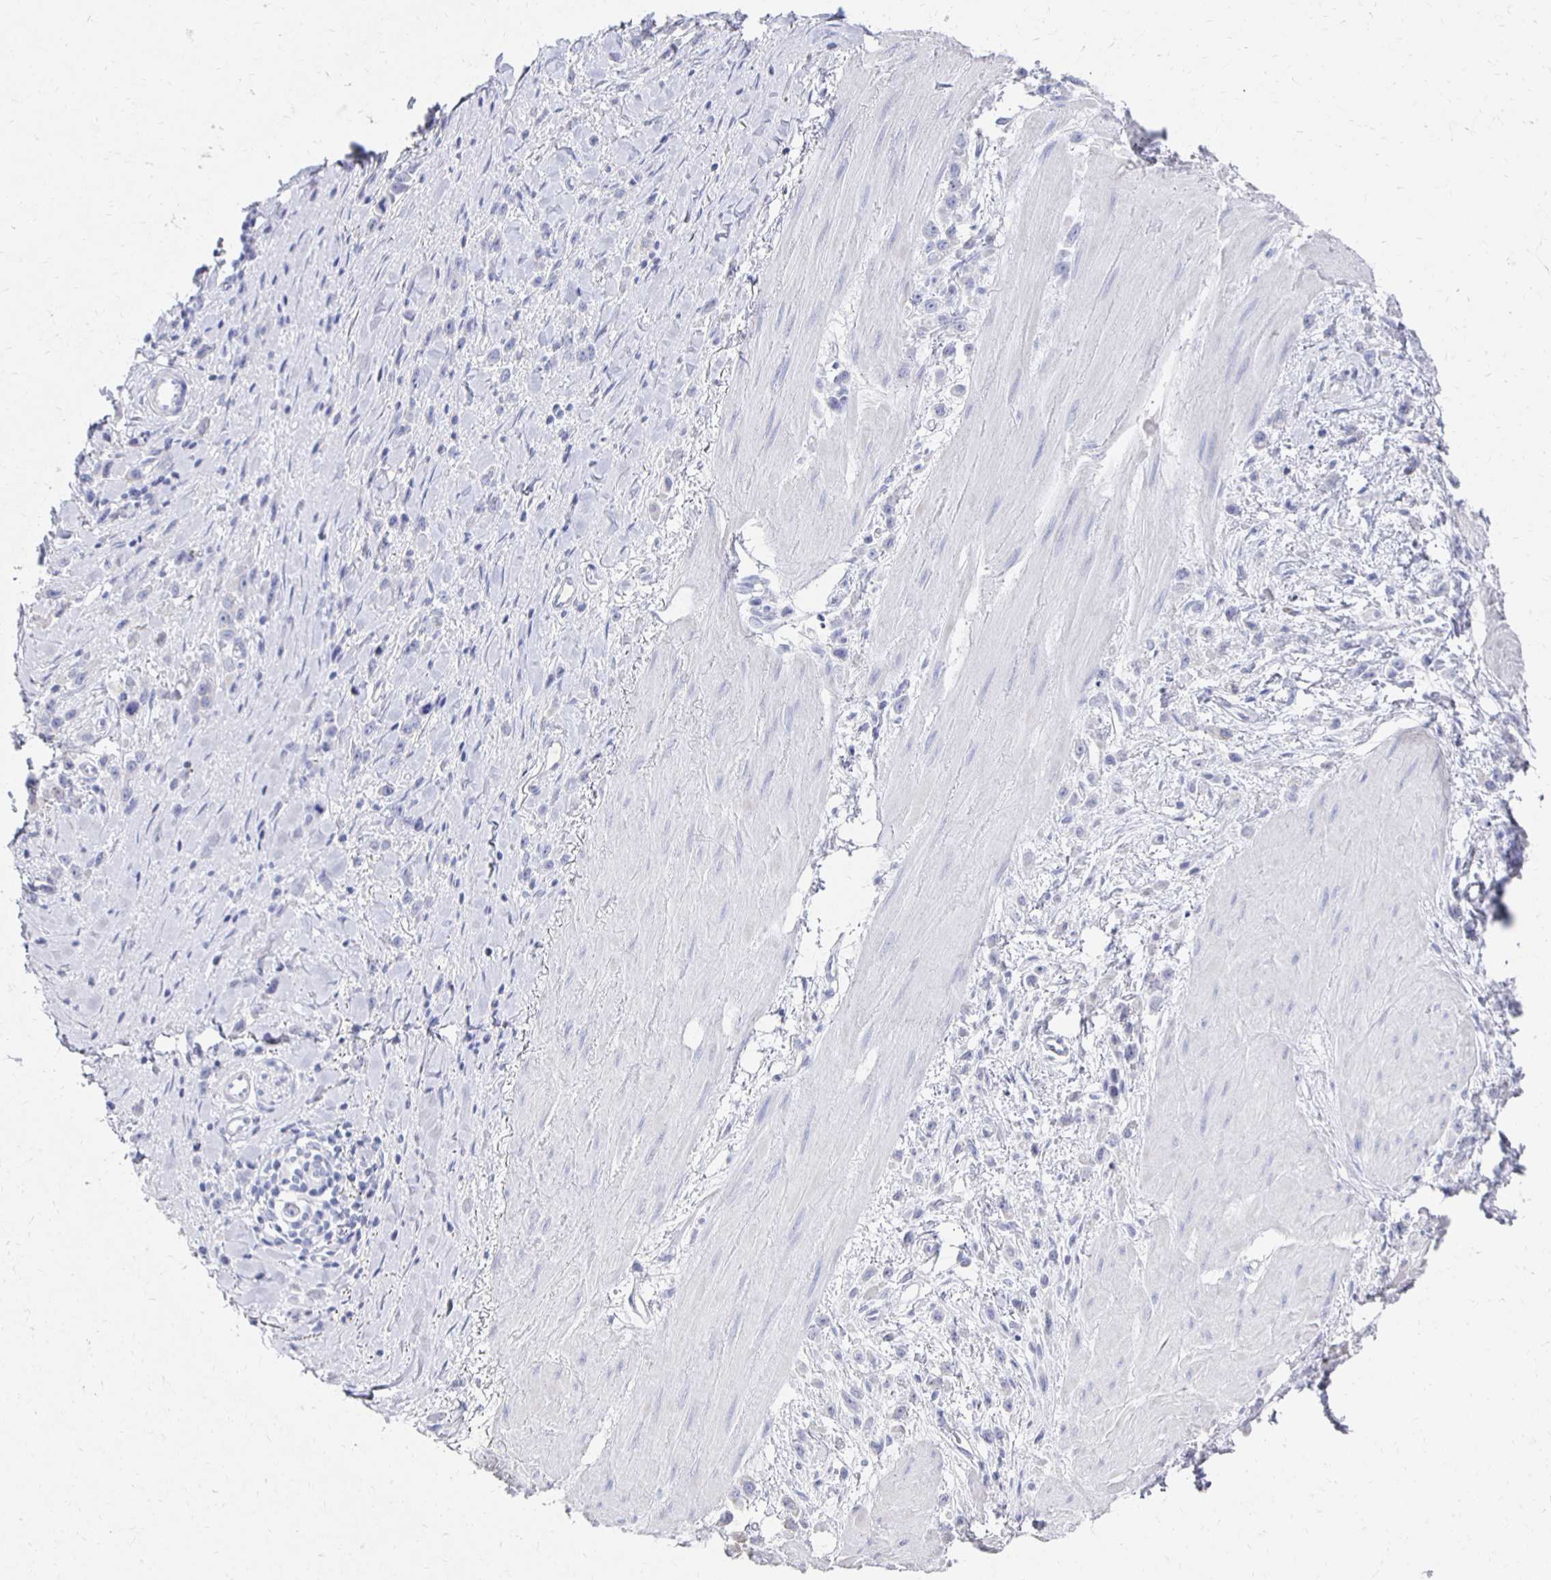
{"staining": {"intensity": "negative", "quantity": "none", "location": "none"}, "tissue": "stomach cancer", "cell_type": "Tumor cells", "image_type": "cancer", "snomed": [{"axis": "morphology", "description": "Adenocarcinoma, NOS"}, {"axis": "topography", "description": "Stomach"}], "caption": "Human adenocarcinoma (stomach) stained for a protein using immunohistochemistry (IHC) reveals no positivity in tumor cells.", "gene": "PRDM7", "patient": {"sex": "male", "age": 47}}